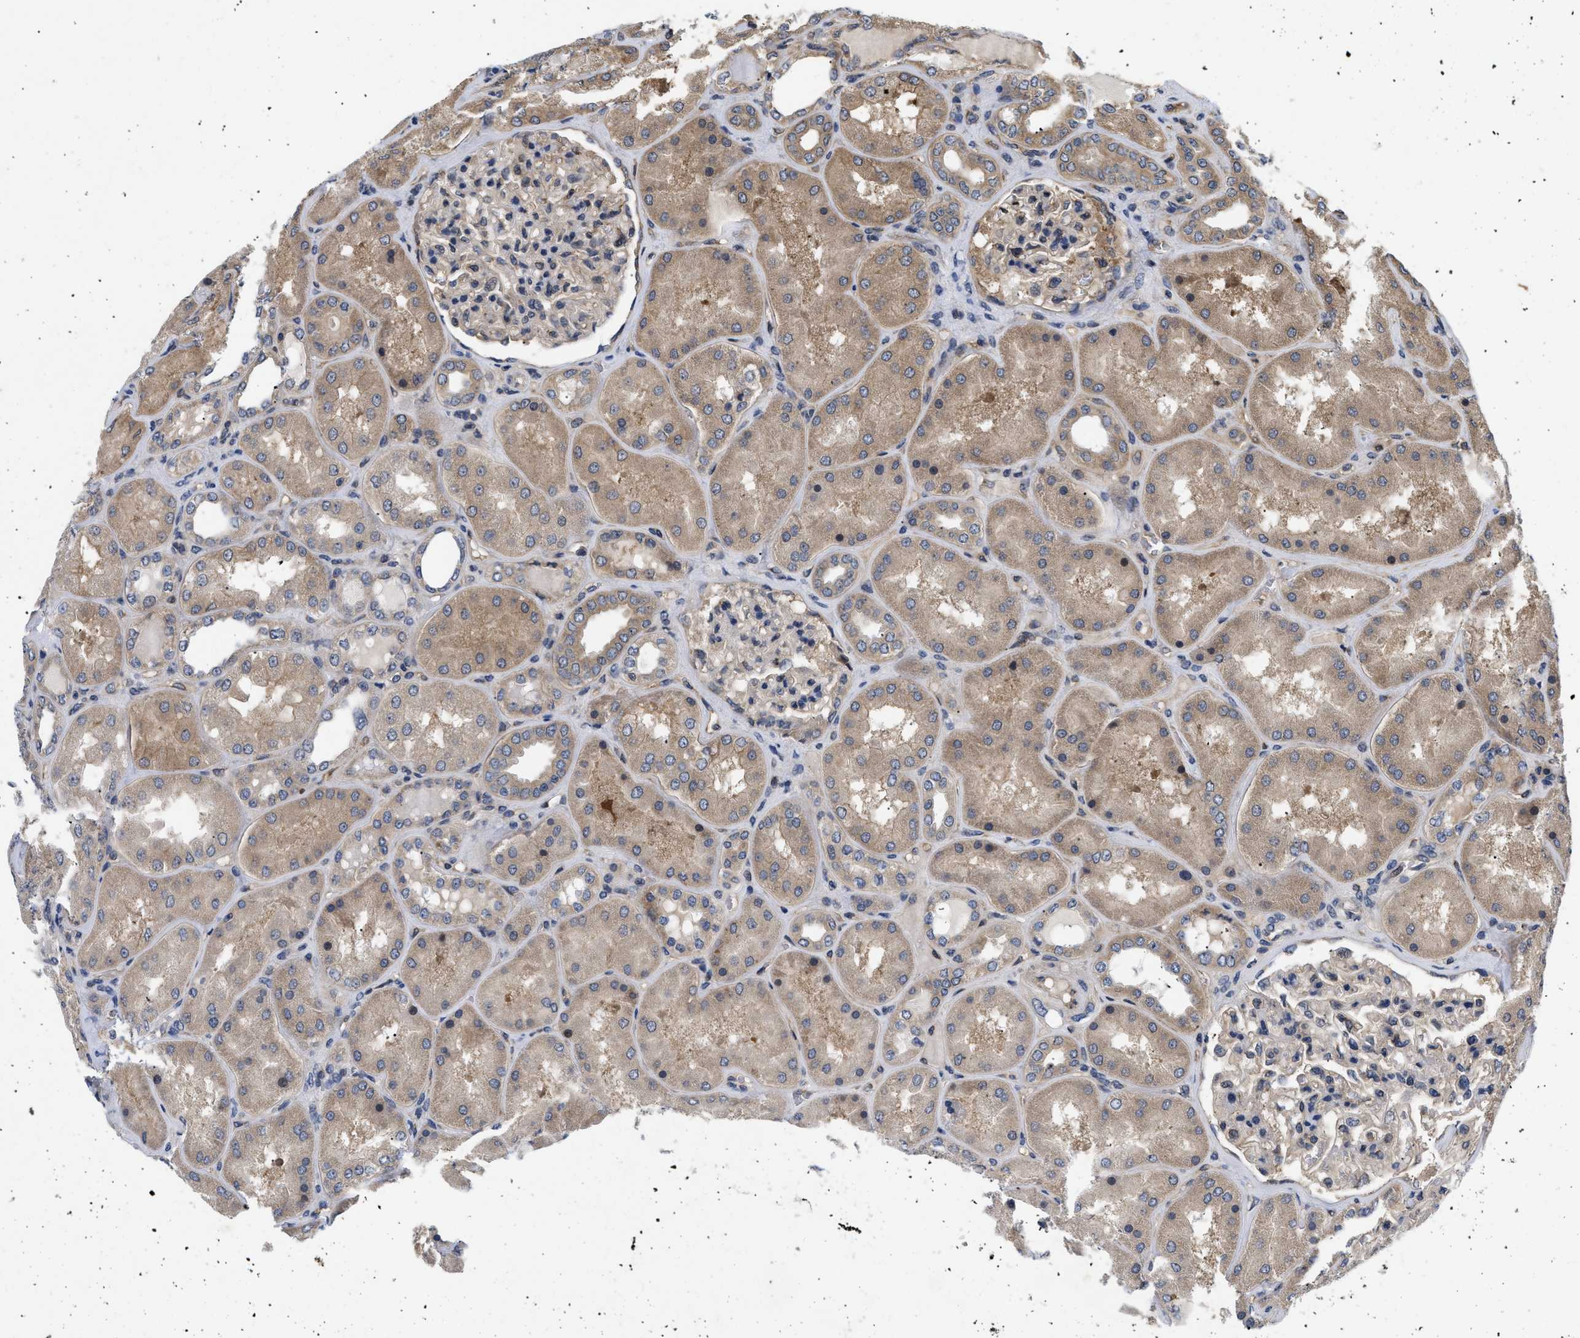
{"staining": {"intensity": "weak", "quantity": "25%-75%", "location": "cytoplasmic/membranous"}, "tissue": "kidney", "cell_type": "Cells in glomeruli", "image_type": "normal", "snomed": [{"axis": "morphology", "description": "Normal tissue, NOS"}, {"axis": "topography", "description": "Kidney"}], "caption": "Immunohistochemical staining of unremarkable kidney shows low levels of weak cytoplasmic/membranous expression in about 25%-75% of cells in glomeruli.", "gene": "HMGCR", "patient": {"sex": "female", "age": 56}}